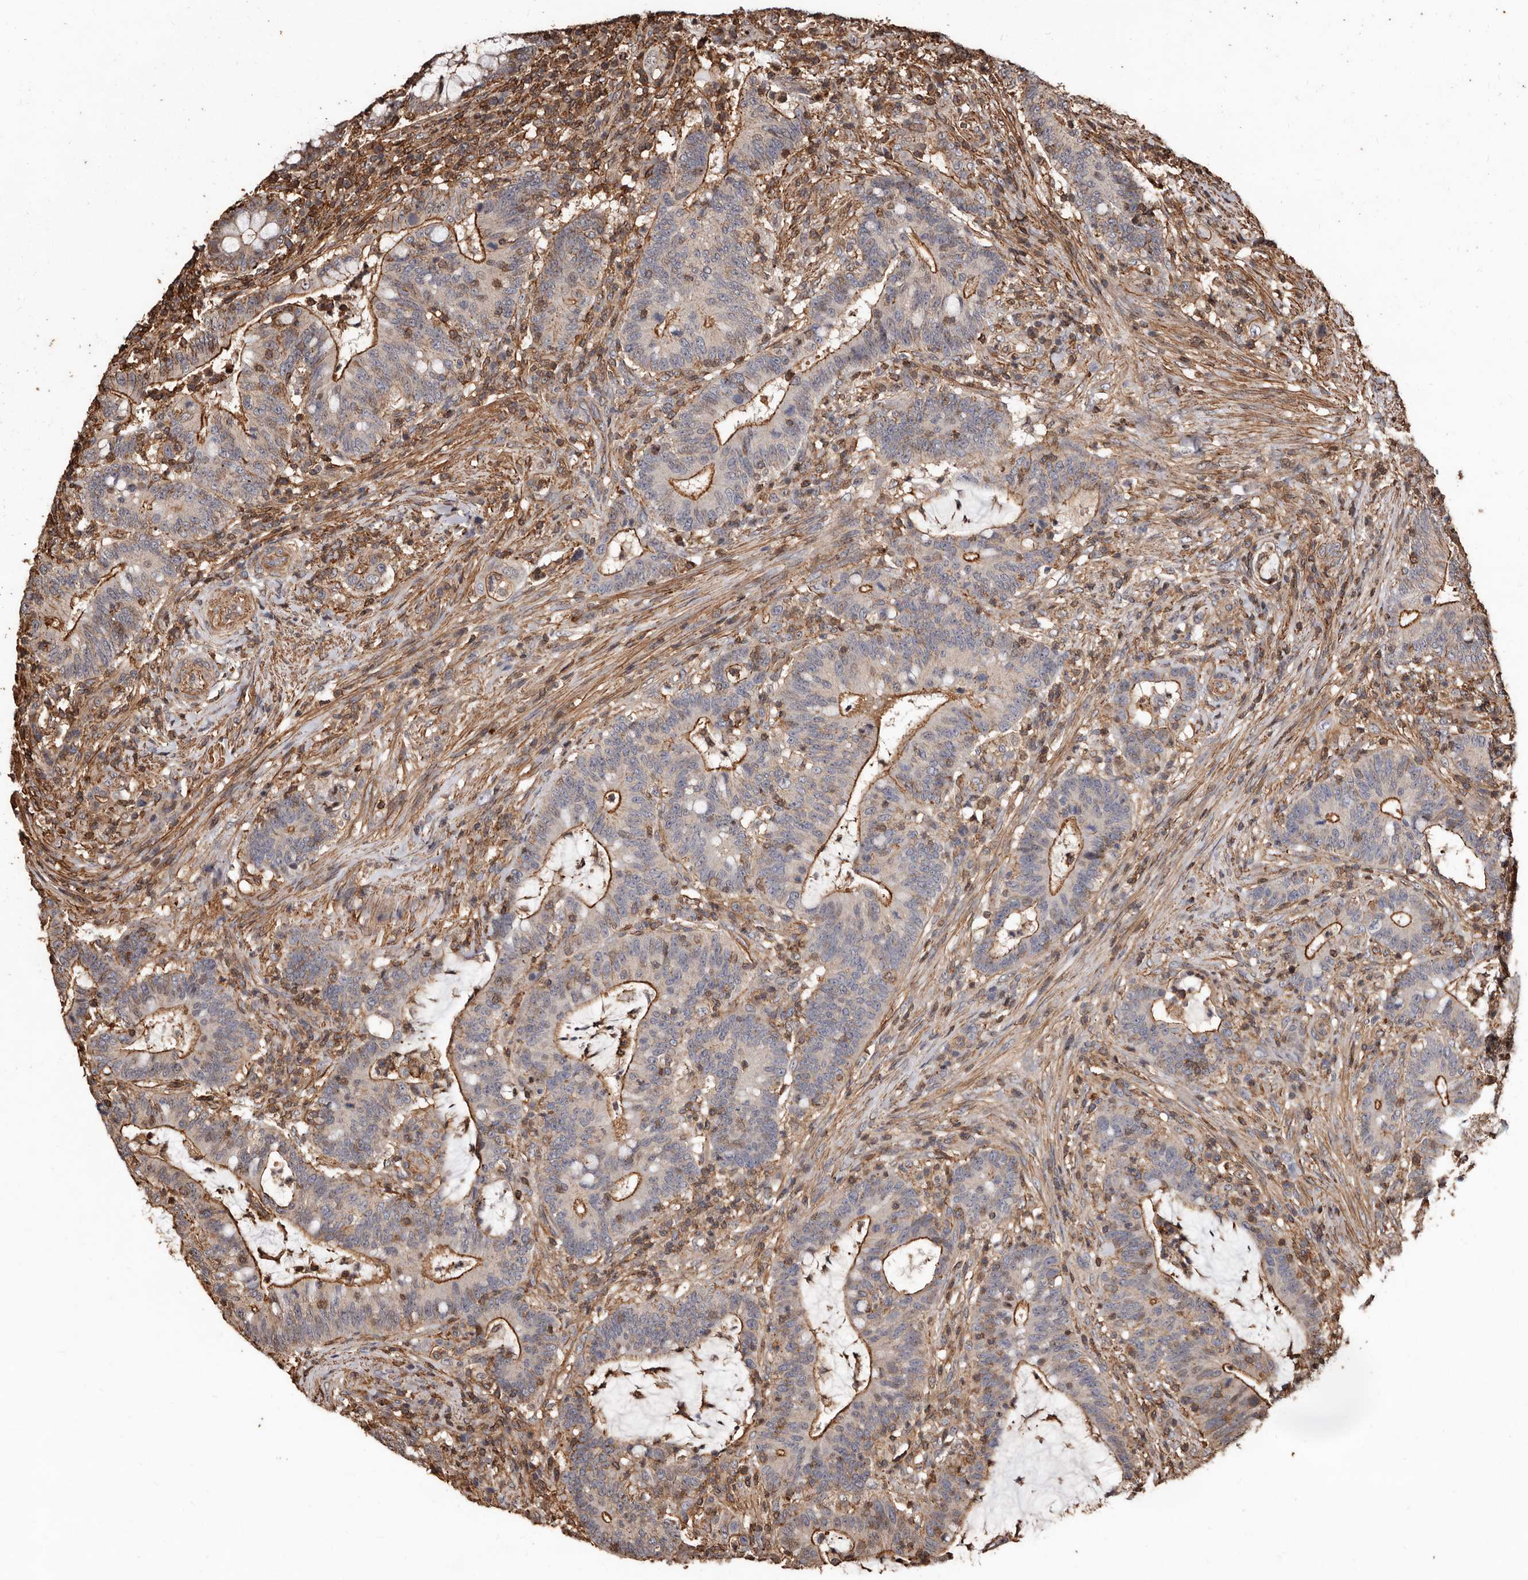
{"staining": {"intensity": "moderate", "quantity": "25%-75%", "location": "cytoplasmic/membranous"}, "tissue": "colorectal cancer", "cell_type": "Tumor cells", "image_type": "cancer", "snomed": [{"axis": "morphology", "description": "Adenocarcinoma, NOS"}, {"axis": "topography", "description": "Colon"}], "caption": "This is a micrograph of IHC staining of colorectal cancer, which shows moderate positivity in the cytoplasmic/membranous of tumor cells.", "gene": "GSK3A", "patient": {"sex": "female", "age": 66}}